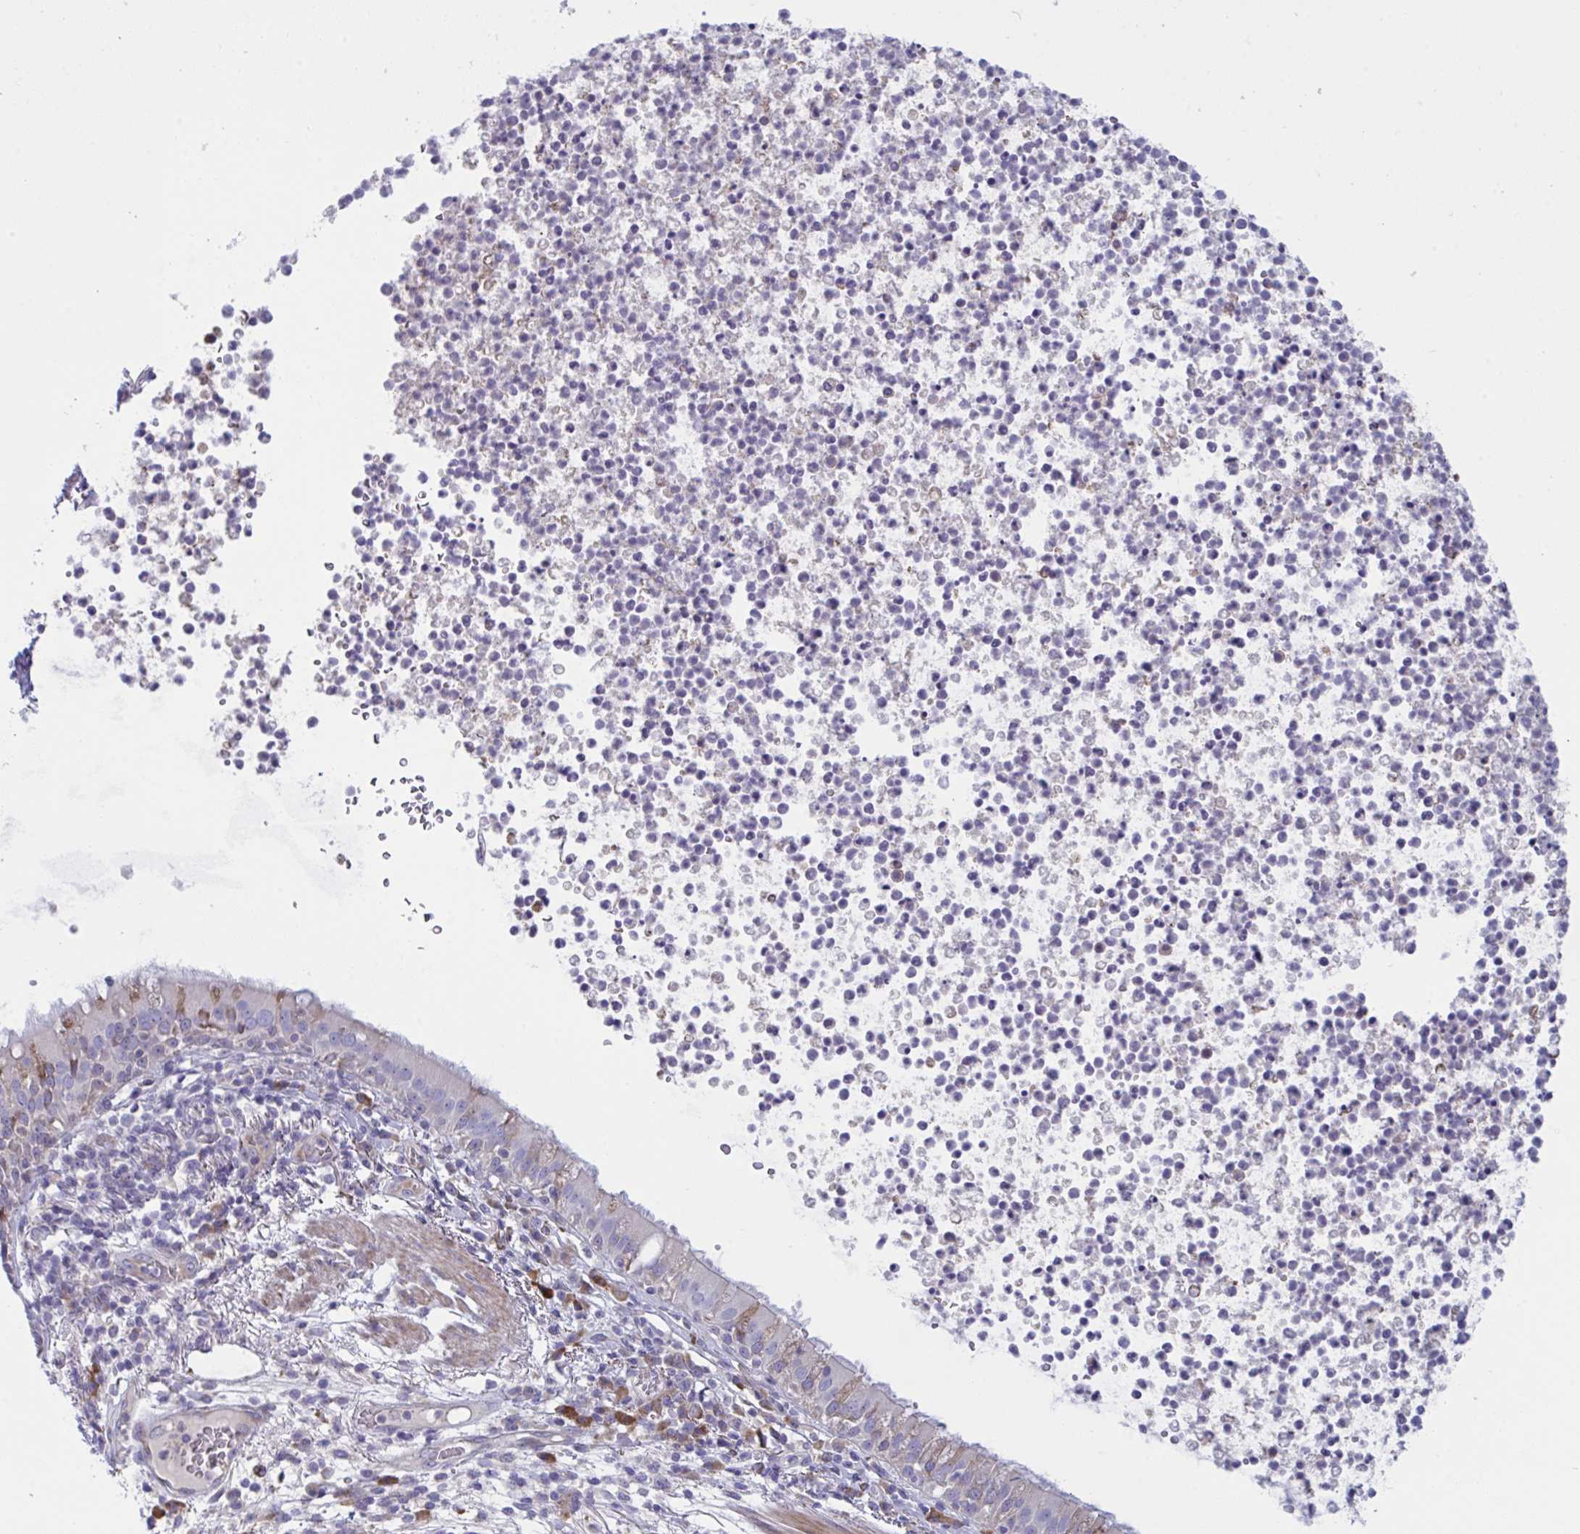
{"staining": {"intensity": "weak", "quantity": "<25%", "location": "cytoplasmic/membranous"}, "tissue": "bronchus", "cell_type": "Respiratory epithelial cells", "image_type": "normal", "snomed": [{"axis": "morphology", "description": "Normal tissue, NOS"}, {"axis": "topography", "description": "Cartilage tissue"}, {"axis": "topography", "description": "Bronchus"}], "caption": "A high-resolution micrograph shows immunohistochemistry (IHC) staining of normal bronchus, which demonstrates no significant staining in respiratory epithelial cells.", "gene": "MYMK", "patient": {"sex": "male", "age": 56}}